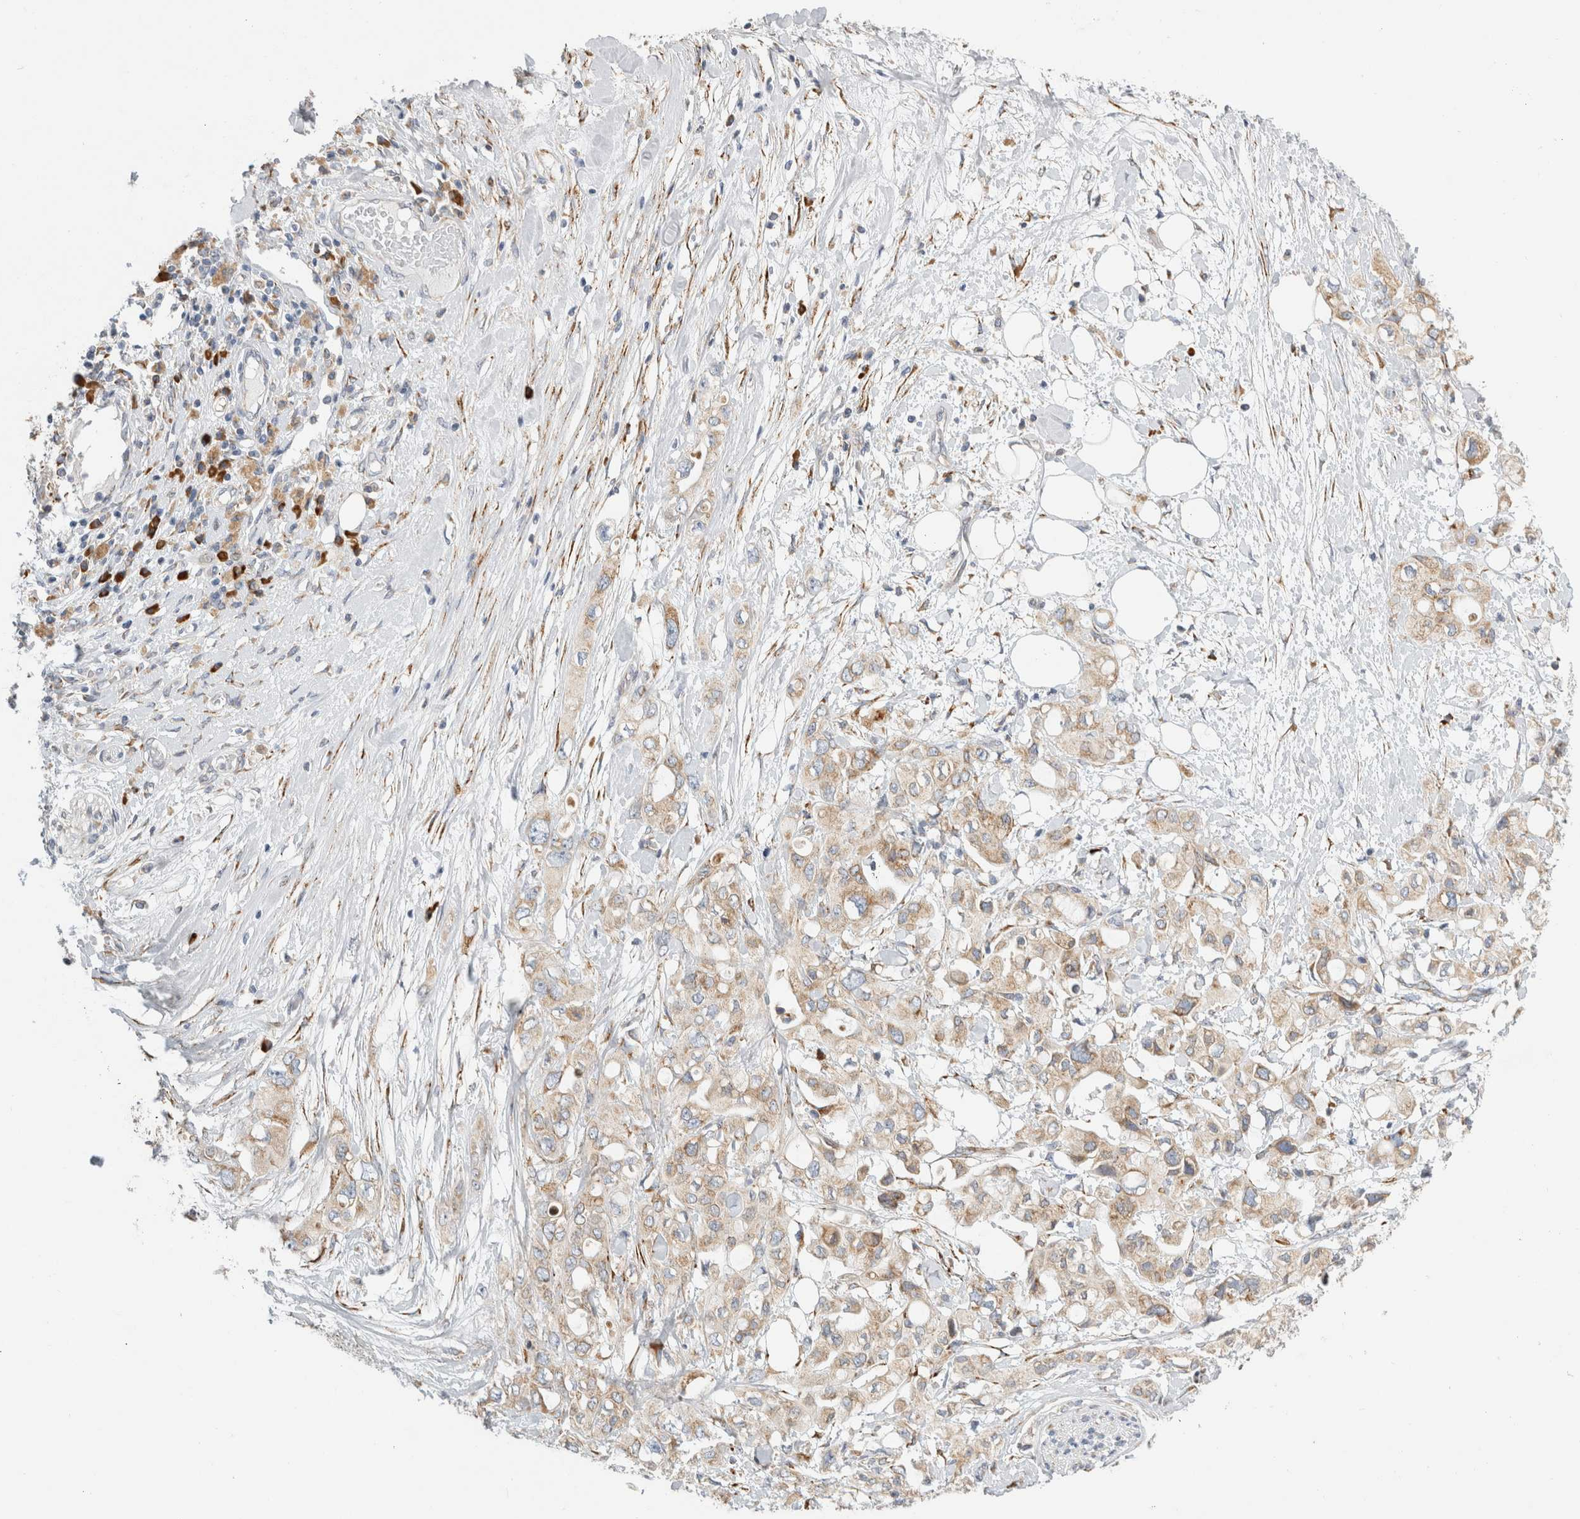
{"staining": {"intensity": "weak", "quantity": ">75%", "location": "cytoplasmic/membranous"}, "tissue": "pancreatic cancer", "cell_type": "Tumor cells", "image_type": "cancer", "snomed": [{"axis": "morphology", "description": "Adenocarcinoma, NOS"}, {"axis": "topography", "description": "Pancreas"}], "caption": "Pancreatic cancer stained with a brown dye shows weak cytoplasmic/membranous positive positivity in approximately >75% of tumor cells.", "gene": "RPN2", "patient": {"sex": "female", "age": 56}}